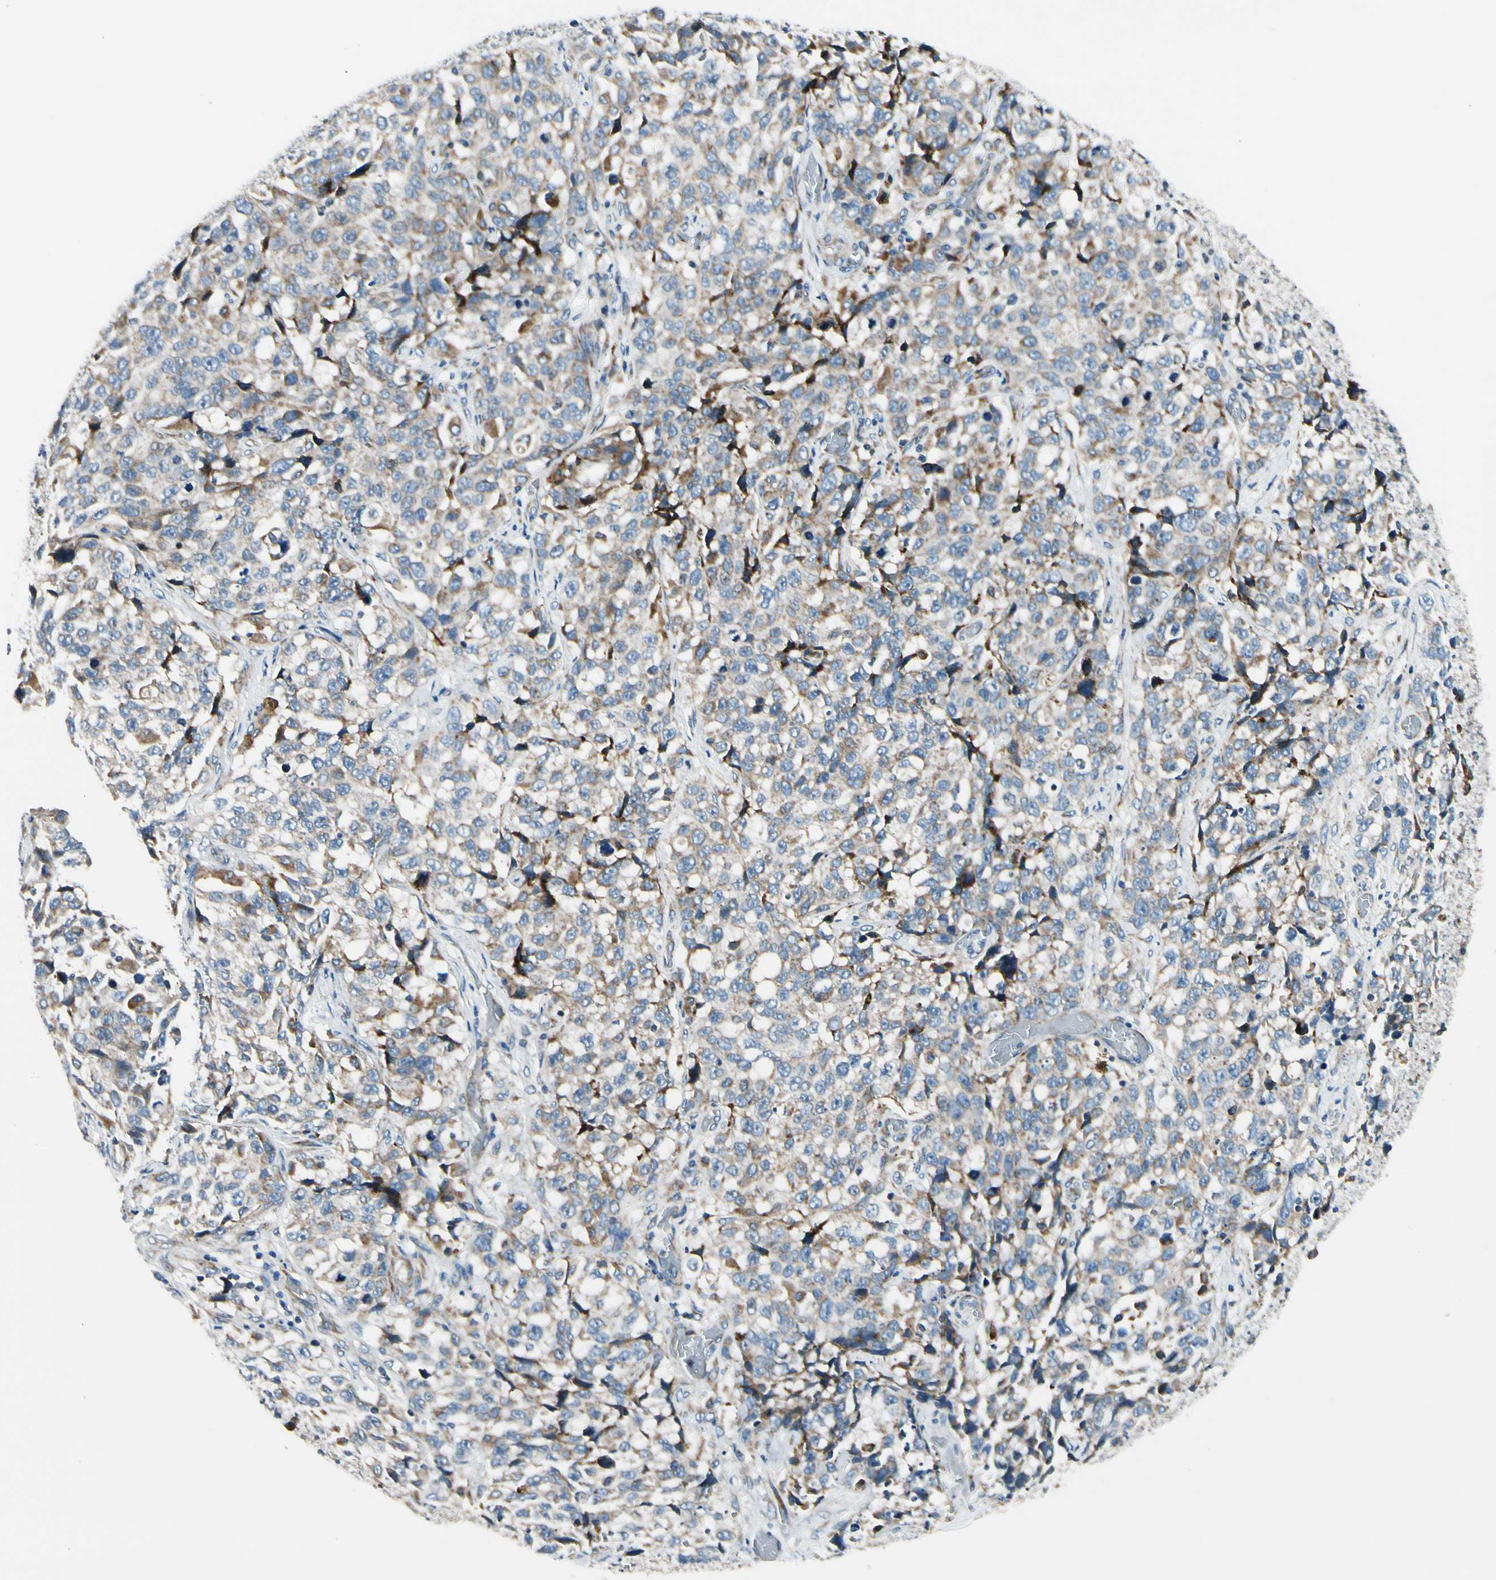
{"staining": {"intensity": "weak", "quantity": ">75%", "location": "cytoplasmic/membranous"}, "tissue": "stomach cancer", "cell_type": "Tumor cells", "image_type": "cancer", "snomed": [{"axis": "morphology", "description": "Normal tissue, NOS"}, {"axis": "morphology", "description": "Adenocarcinoma, NOS"}, {"axis": "topography", "description": "Stomach"}], "caption": "Immunohistochemical staining of stomach cancer reveals weak cytoplasmic/membranous protein positivity in about >75% of tumor cells. Using DAB (3,3'-diaminobenzidine) (brown) and hematoxylin (blue) stains, captured at high magnification using brightfield microscopy.", "gene": "MRPL9", "patient": {"sex": "male", "age": 48}}